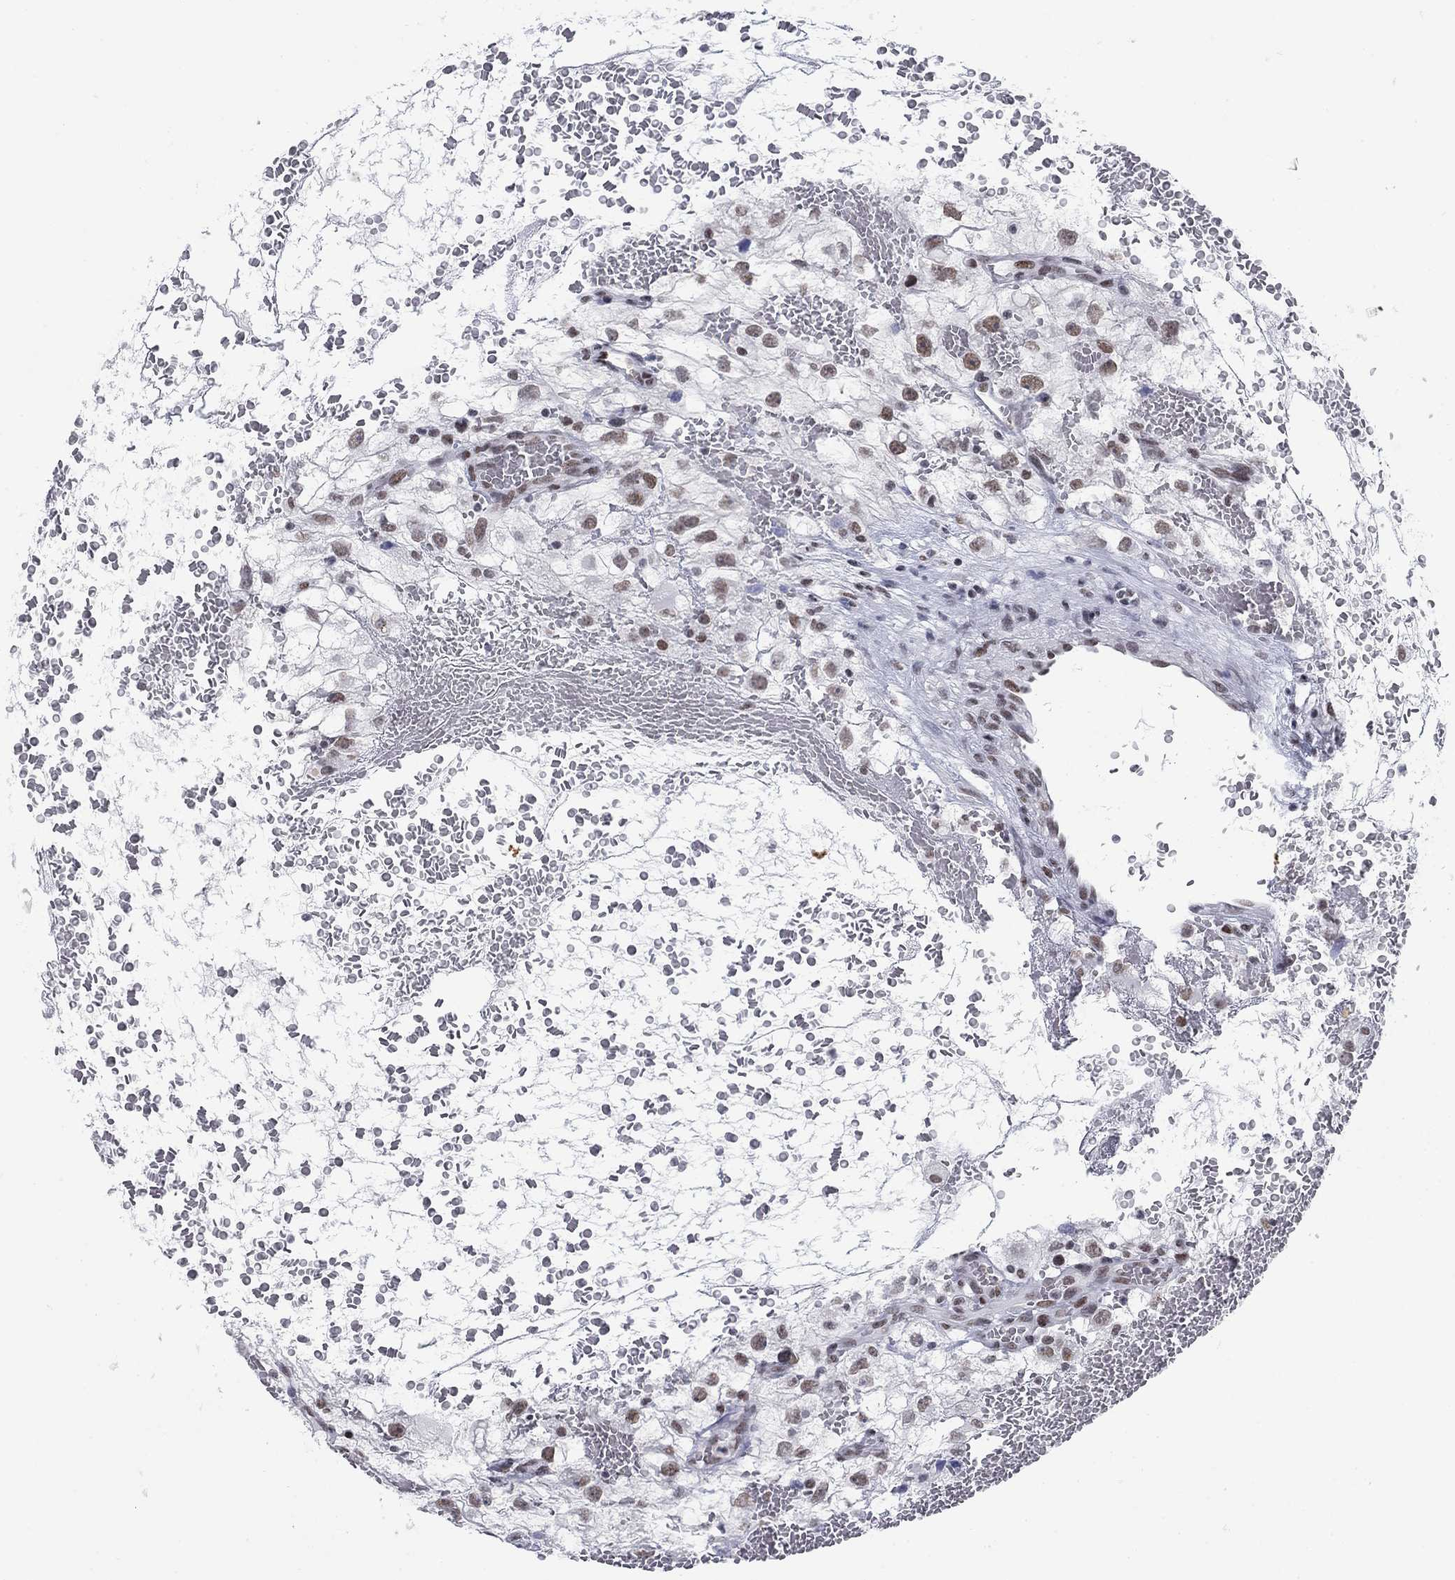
{"staining": {"intensity": "moderate", "quantity": "25%-75%", "location": "nuclear"}, "tissue": "renal cancer", "cell_type": "Tumor cells", "image_type": "cancer", "snomed": [{"axis": "morphology", "description": "Adenocarcinoma, NOS"}, {"axis": "topography", "description": "Kidney"}], "caption": "The histopathology image displays immunohistochemical staining of renal adenocarcinoma. There is moderate nuclear positivity is seen in approximately 25%-75% of tumor cells.", "gene": "NPAS3", "patient": {"sex": "male", "age": 59}}